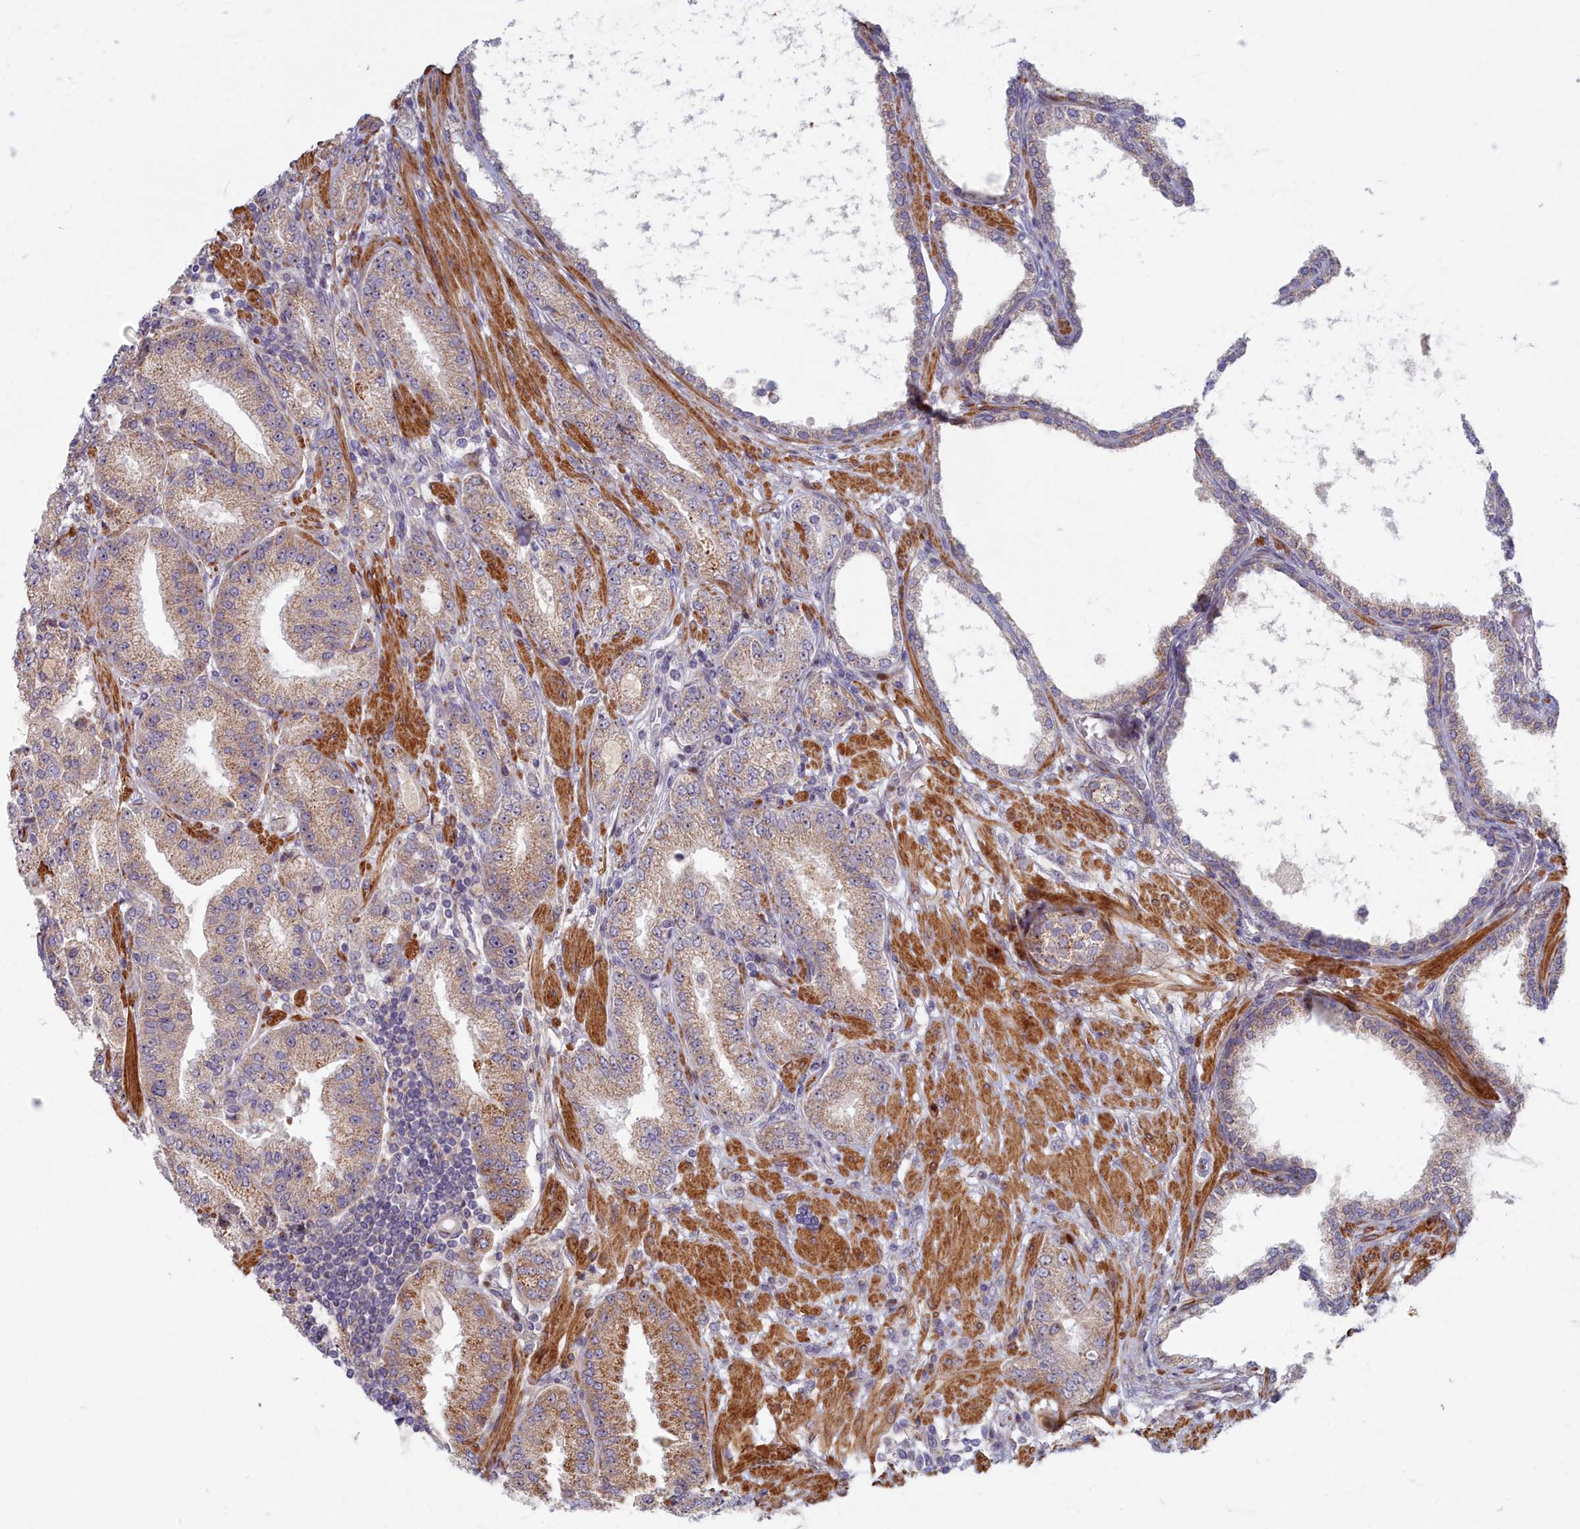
{"staining": {"intensity": "moderate", "quantity": ">75%", "location": "cytoplasmic/membranous"}, "tissue": "prostate cancer", "cell_type": "Tumor cells", "image_type": "cancer", "snomed": [{"axis": "morphology", "description": "Adenocarcinoma, High grade"}, {"axis": "topography", "description": "Prostate"}], "caption": "Adenocarcinoma (high-grade) (prostate) stained with DAB (3,3'-diaminobenzidine) IHC exhibits medium levels of moderate cytoplasmic/membranous expression in about >75% of tumor cells.", "gene": "C15orf40", "patient": {"sex": "male", "age": 71}}